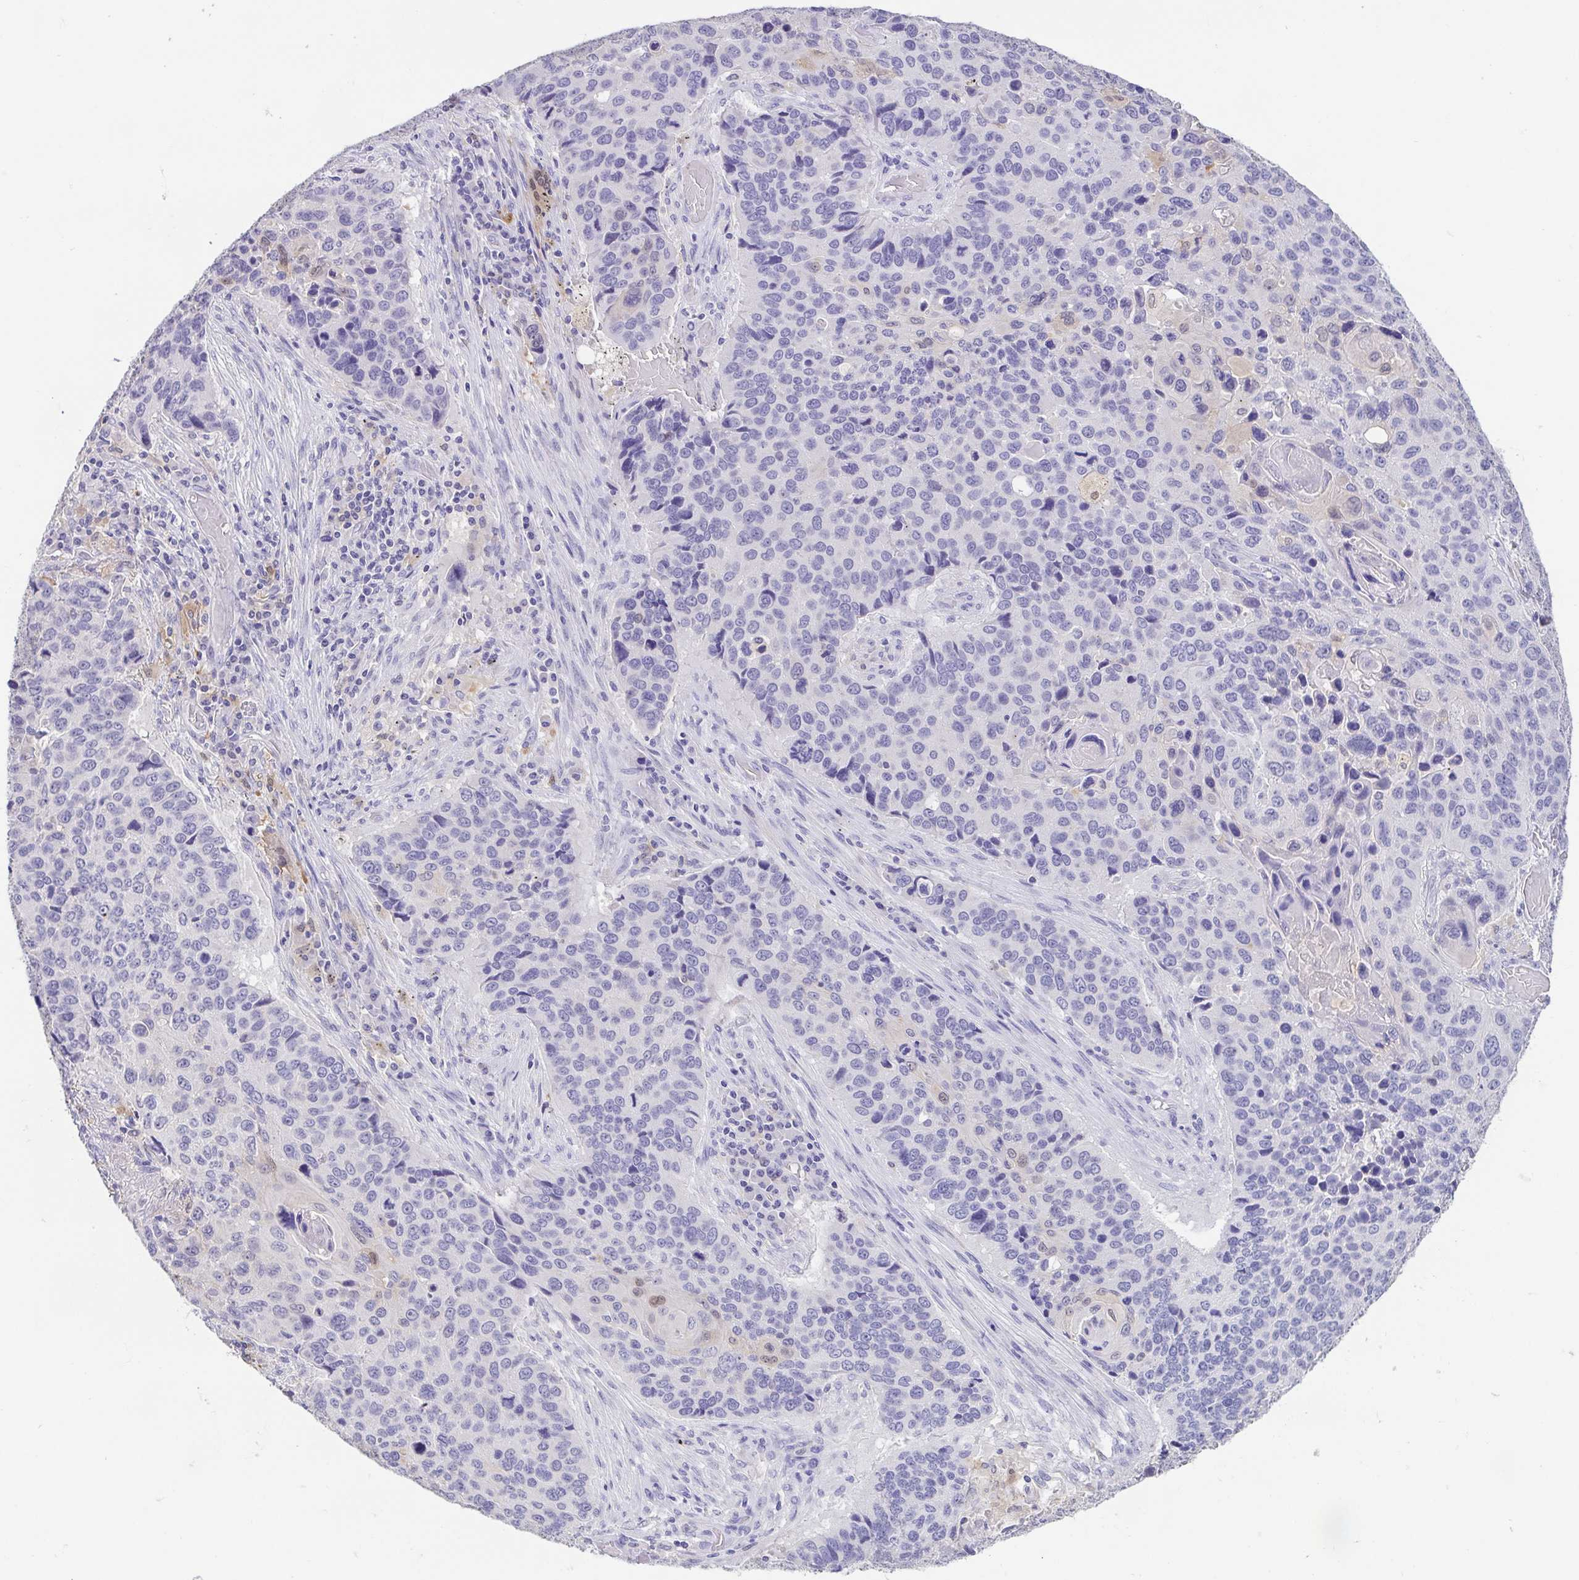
{"staining": {"intensity": "negative", "quantity": "none", "location": "none"}, "tissue": "lung cancer", "cell_type": "Tumor cells", "image_type": "cancer", "snomed": [{"axis": "morphology", "description": "Squamous cell carcinoma, NOS"}, {"axis": "topography", "description": "Lung"}], "caption": "Lung cancer (squamous cell carcinoma) stained for a protein using IHC displays no expression tumor cells.", "gene": "FABP3", "patient": {"sex": "male", "age": 68}}